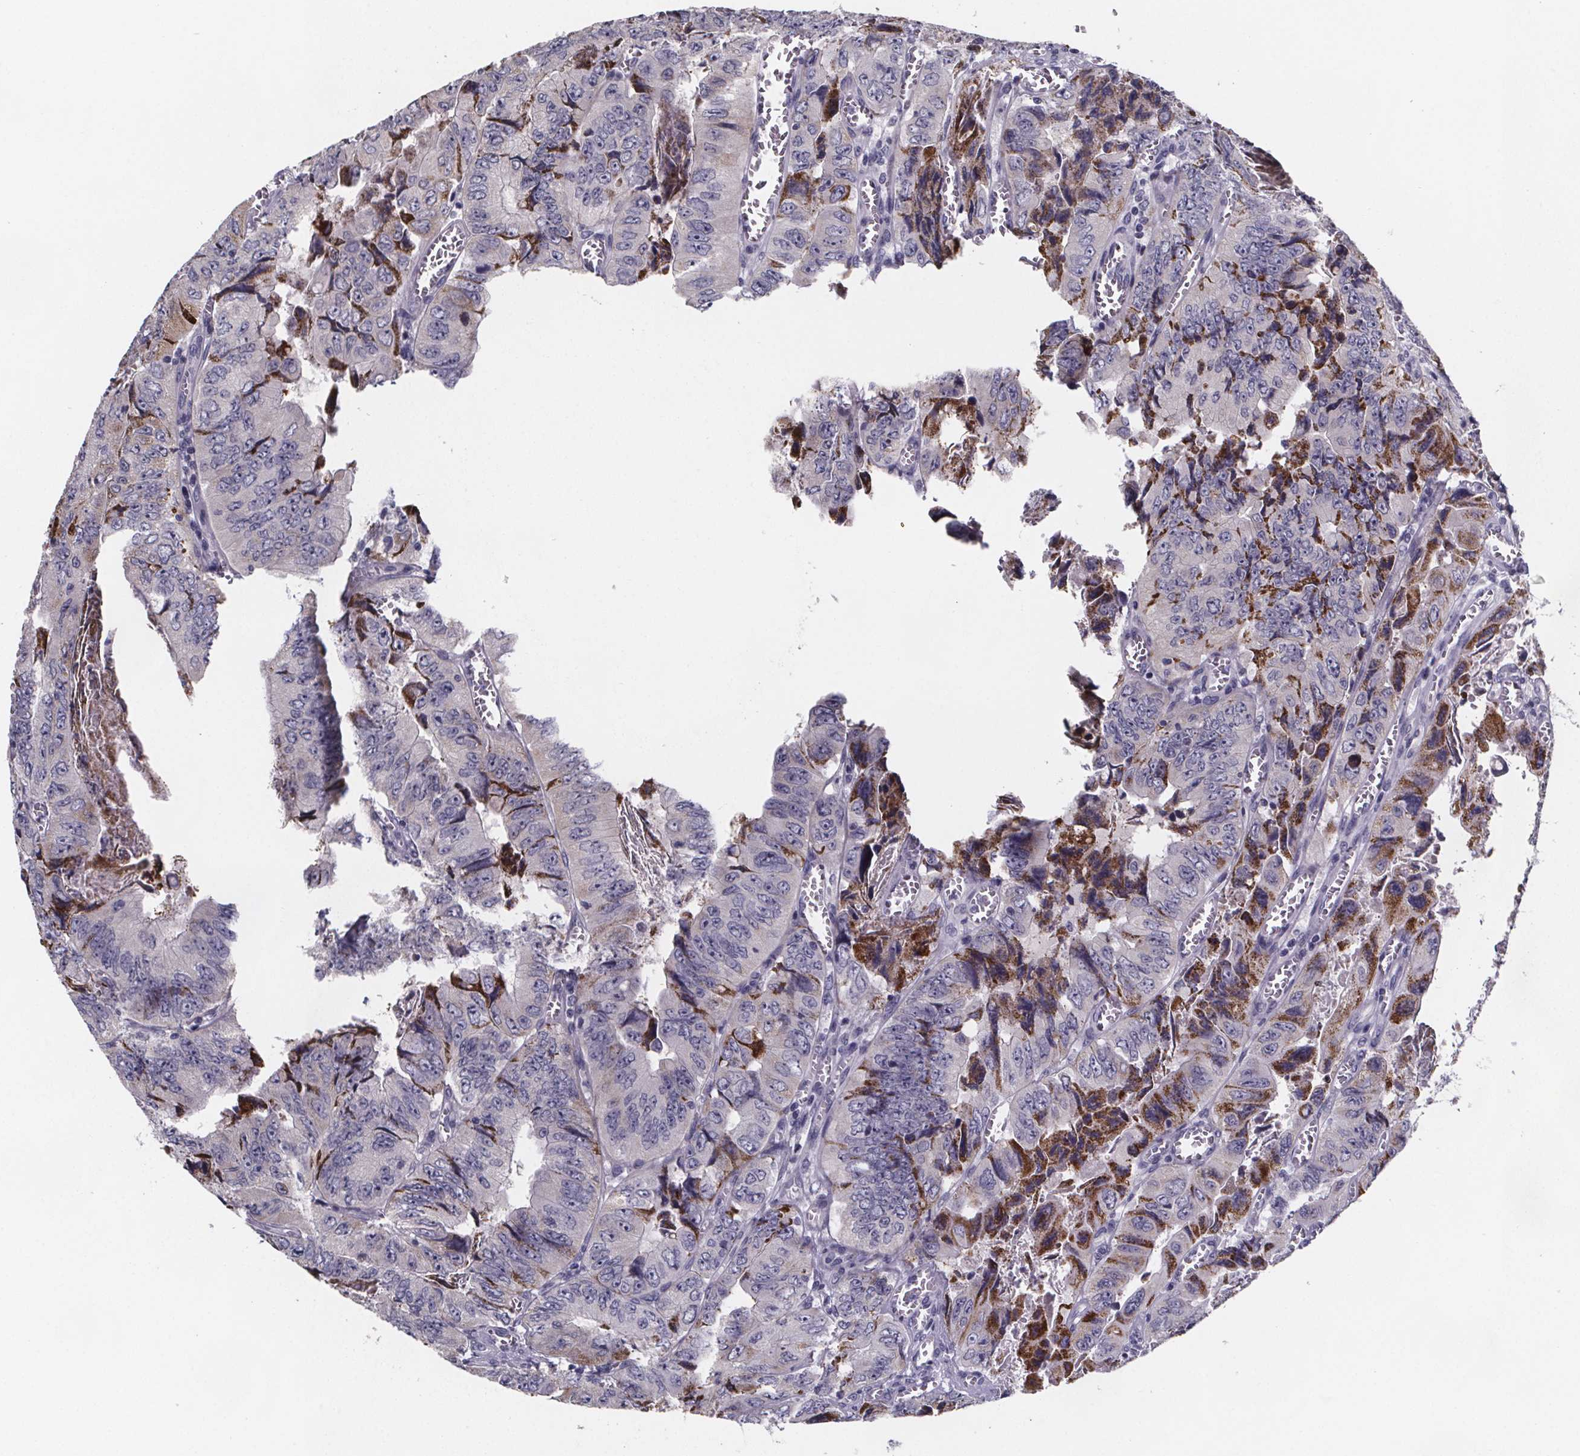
{"staining": {"intensity": "strong", "quantity": "<25%", "location": "cytoplasmic/membranous"}, "tissue": "colorectal cancer", "cell_type": "Tumor cells", "image_type": "cancer", "snomed": [{"axis": "morphology", "description": "Adenocarcinoma, NOS"}, {"axis": "topography", "description": "Colon"}], "caption": "Protein expression analysis of human colorectal cancer reveals strong cytoplasmic/membranous positivity in about <25% of tumor cells.", "gene": "PAH", "patient": {"sex": "female", "age": 84}}